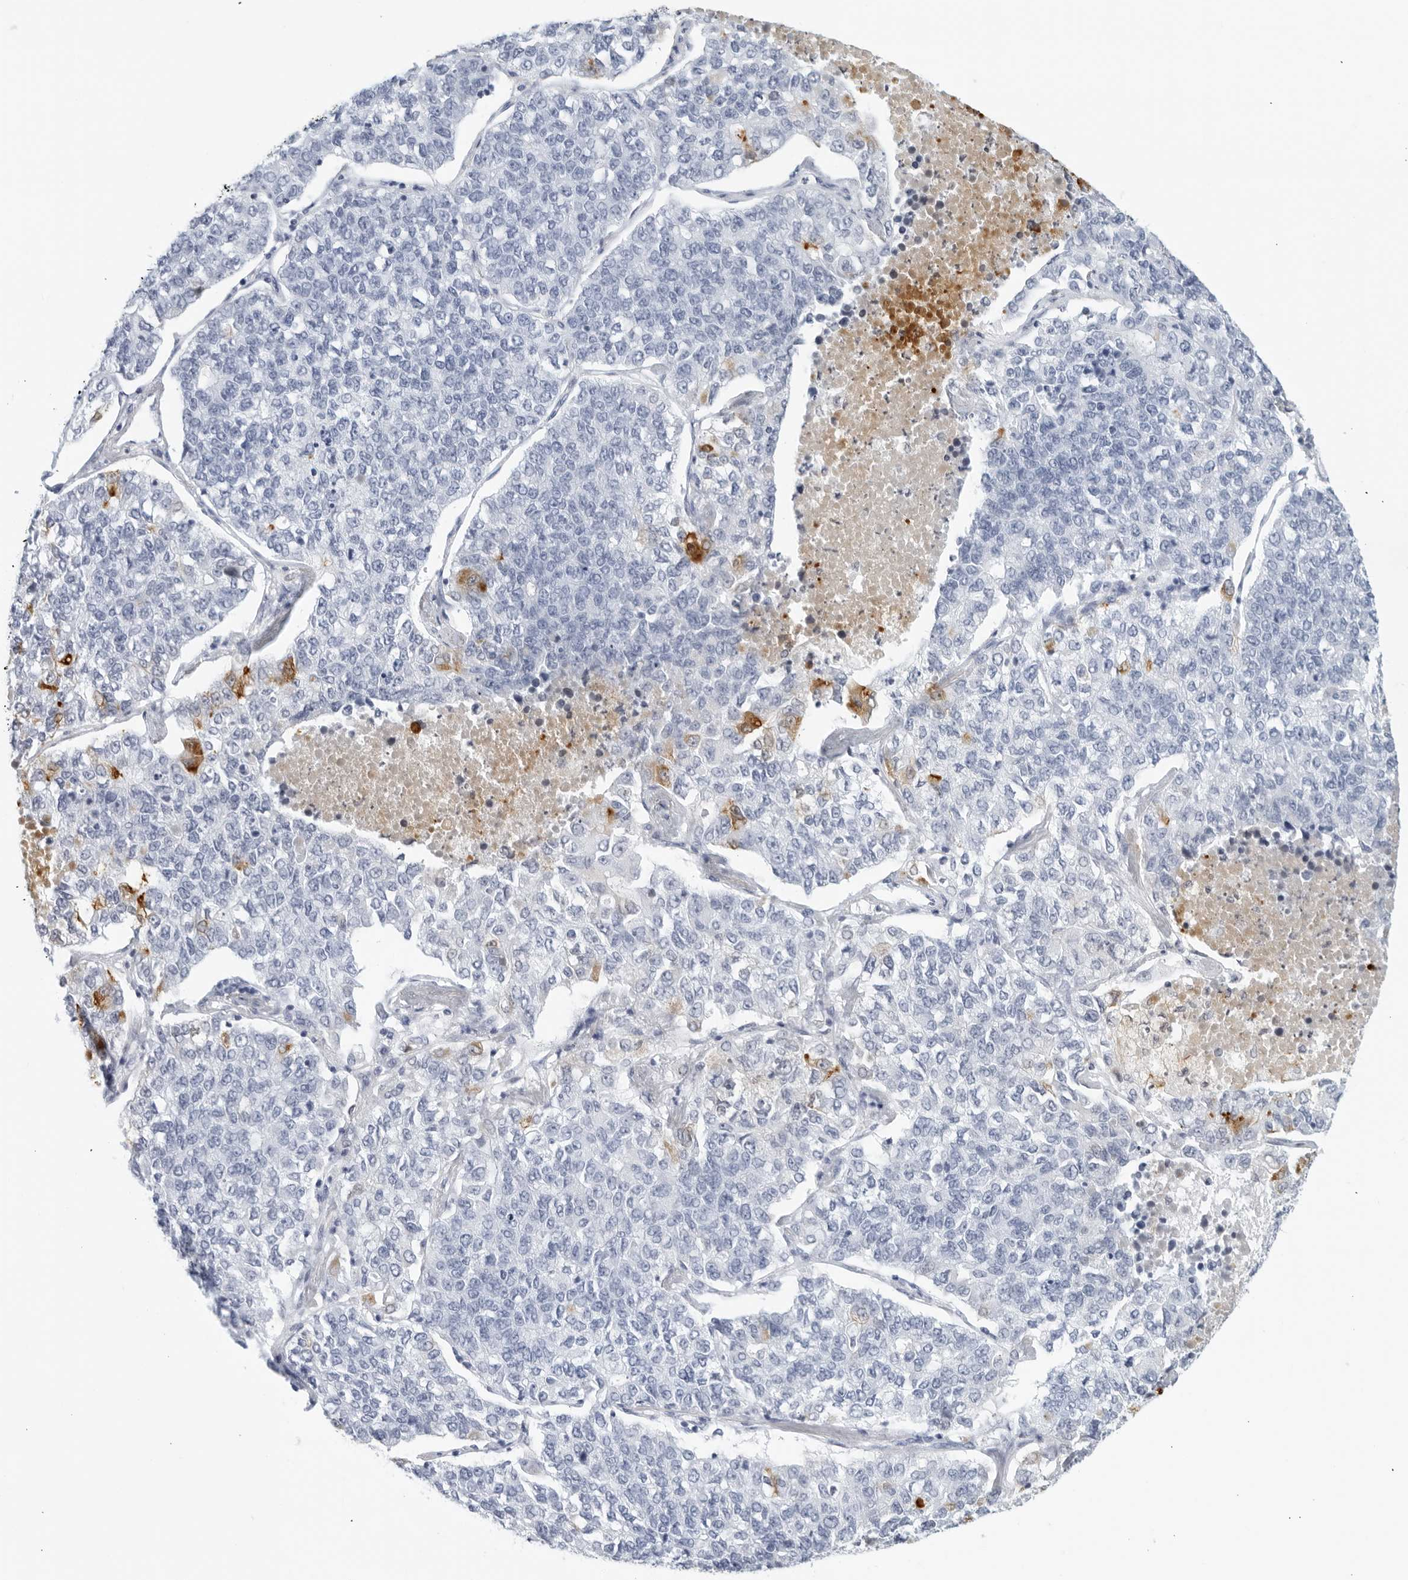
{"staining": {"intensity": "moderate", "quantity": "<25%", "location": "cytoplasmic/membranous"}, "tissue": "lung cancer", "cell_type": "Tumor cells", "image_type": "cancer", "snomed": [{"axis": "morphology", "description": "Adenocarcinoma, NOS"}, {"axis": "topography", "description": "Lung"}], "caption": "Adenocarcinoma (lung) was stained to show a protein in brown. There is low levels of moderate cytoplasmic/membranous expression in approximately <25% of tumor cells. The staining is performed using DAB brown chromogen to label protein expression. The nuclei are counter-stained blue using hematoxylin.", "gene": "FGG", "patient": {"sex": "male", "age": 49}}